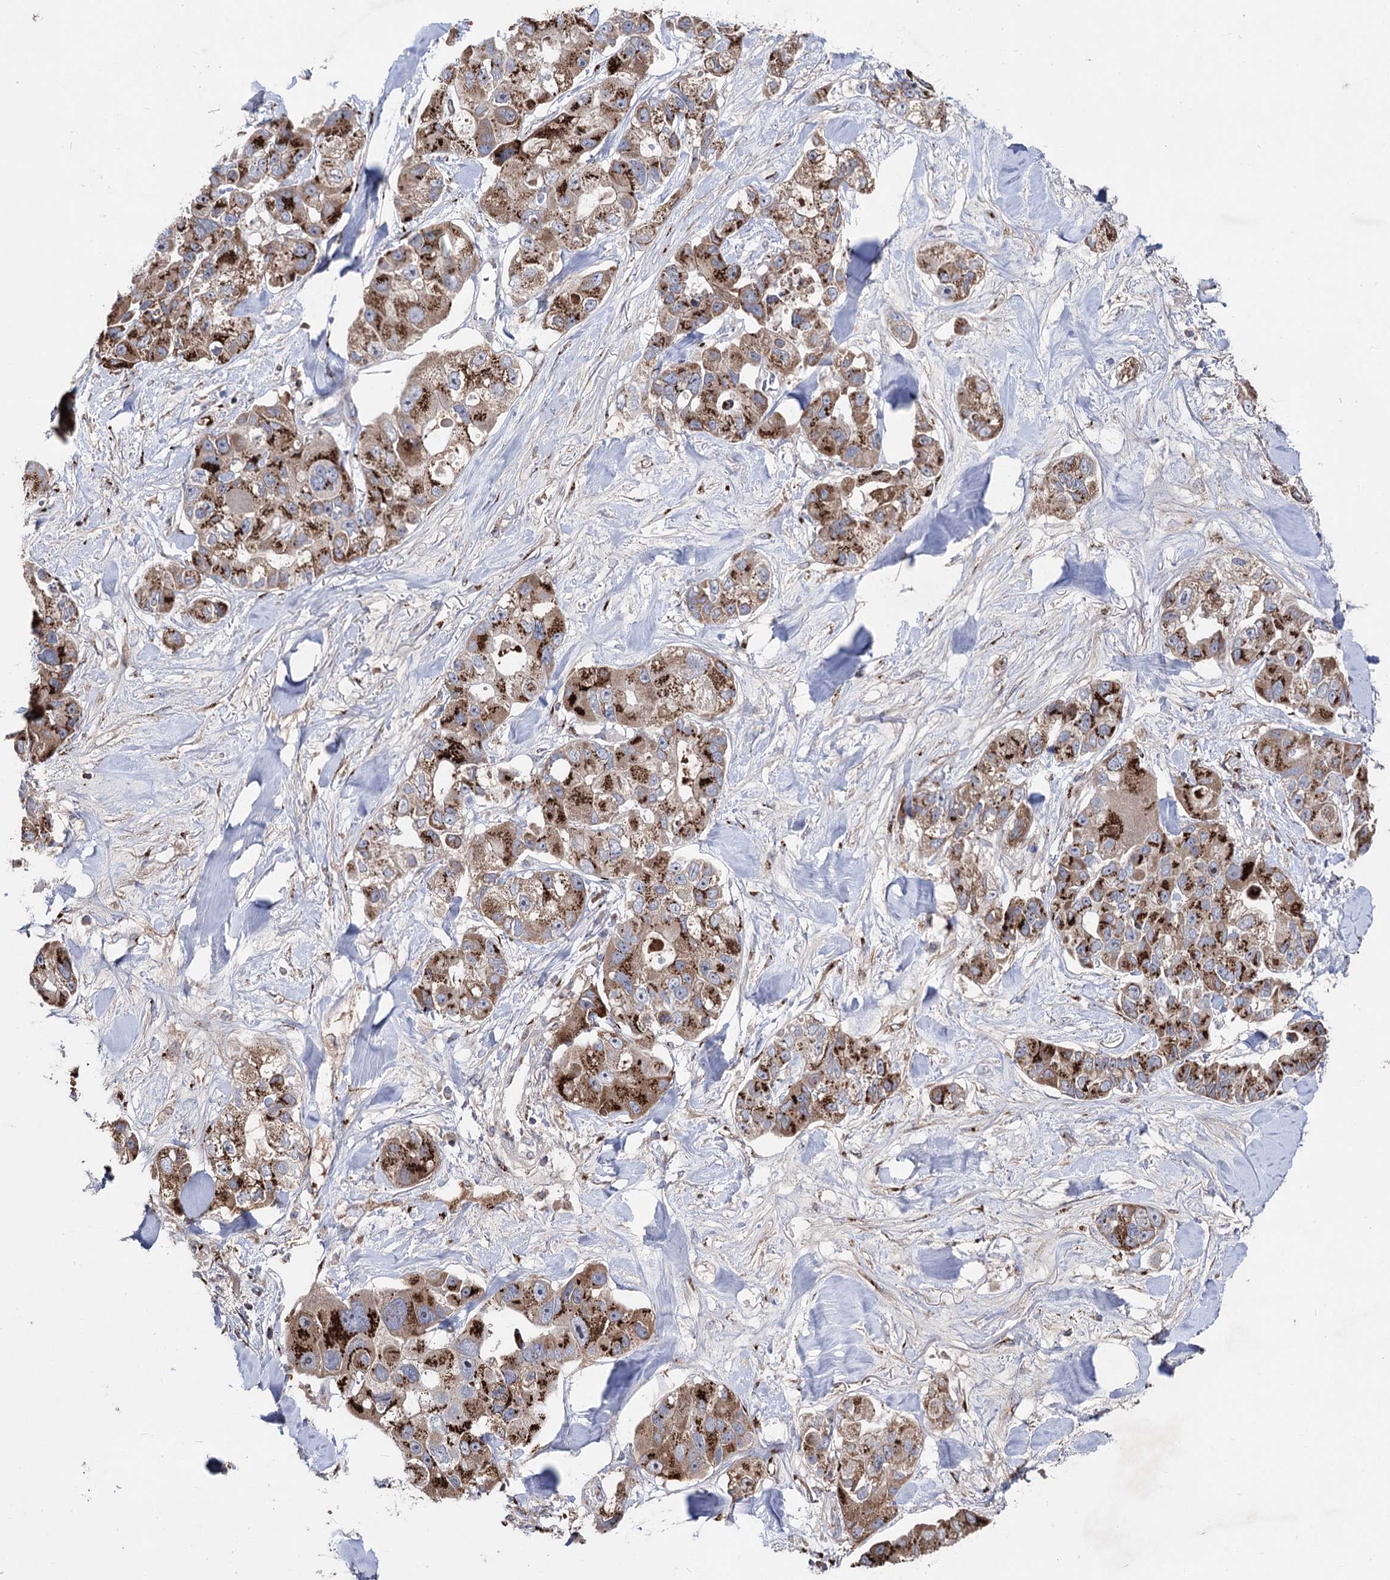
{"staining": {"intensity": "strong", "quantity": ">75%", "location": "cytoplasmic/membranous"}, "tissue": "lung cancer", "cell_type": "Tumor cells", "image_type": "cancer", "snomed": [{"axis": "morphology", "description": "Adenocarcinoma, NOS"}, {"axis": "topography", "description": "Lung"}], "caption": "Immunohistochemistry of human lung cancer (adenocarcinoma) displays high levels of strong cytoplasmic/membranous positivity in about >75% of tumor cells.", "gene": "ARHGAP20", "patient": {"sex": "female", "age": 54}}